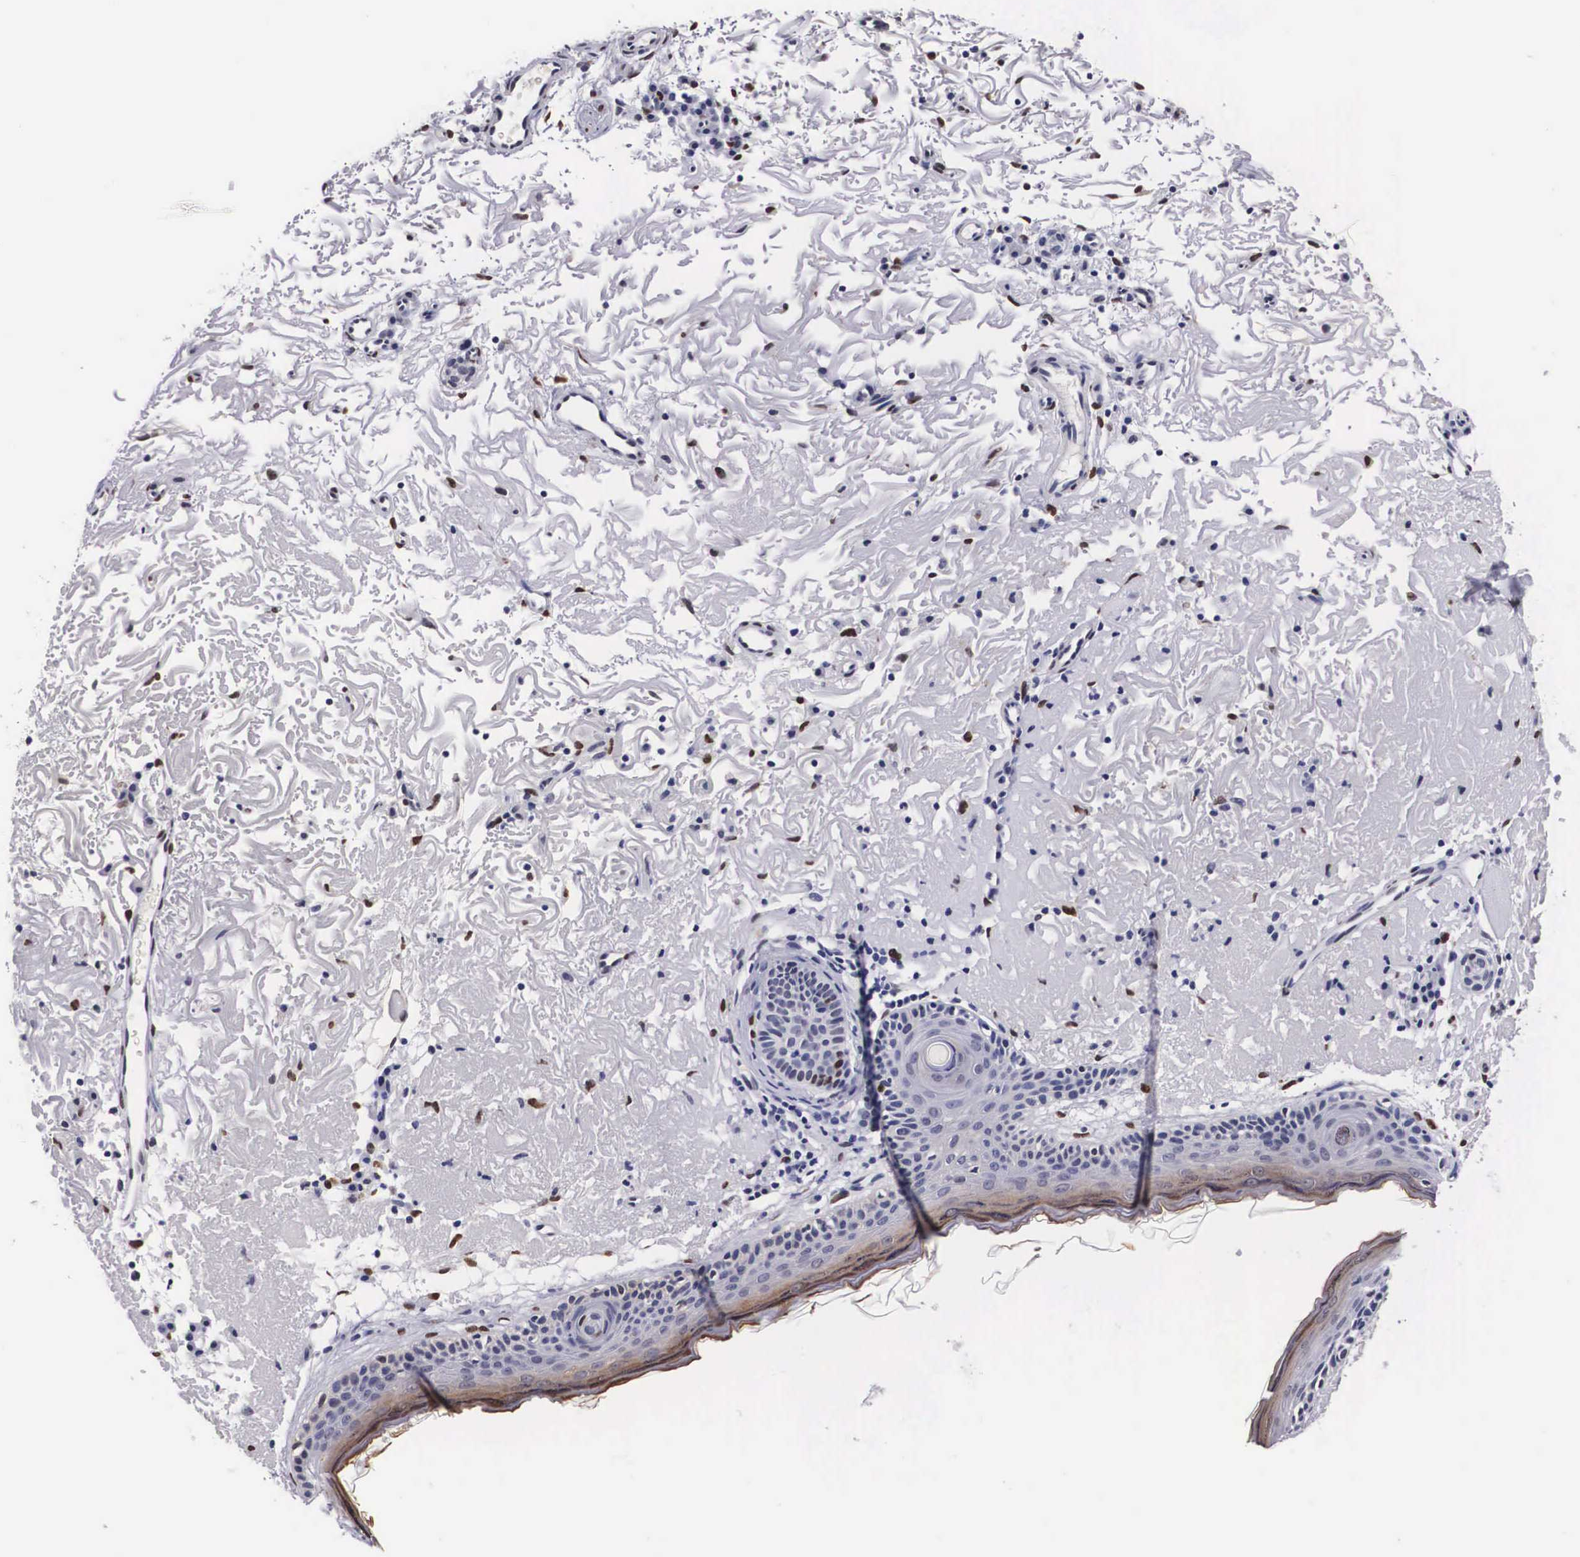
{"staining": {"intensity": "moderate", "quantity": ">75%", "location": "nuclear"}, "tissue": "skin", "cell_type": "Fibroblasts", "image_type": "normal", "snomed": [{"axis": "morphology", "description": "Normal tissue, NOS"}, {"axis": "topography", "description": "Skin"}], "caption": "Moderate nuclear positivity is identified in about >75% of fibroblasts in unremarkable skin.", "gene": "KHDRBS3", "patient": {"sex": "female", "age": 90}}